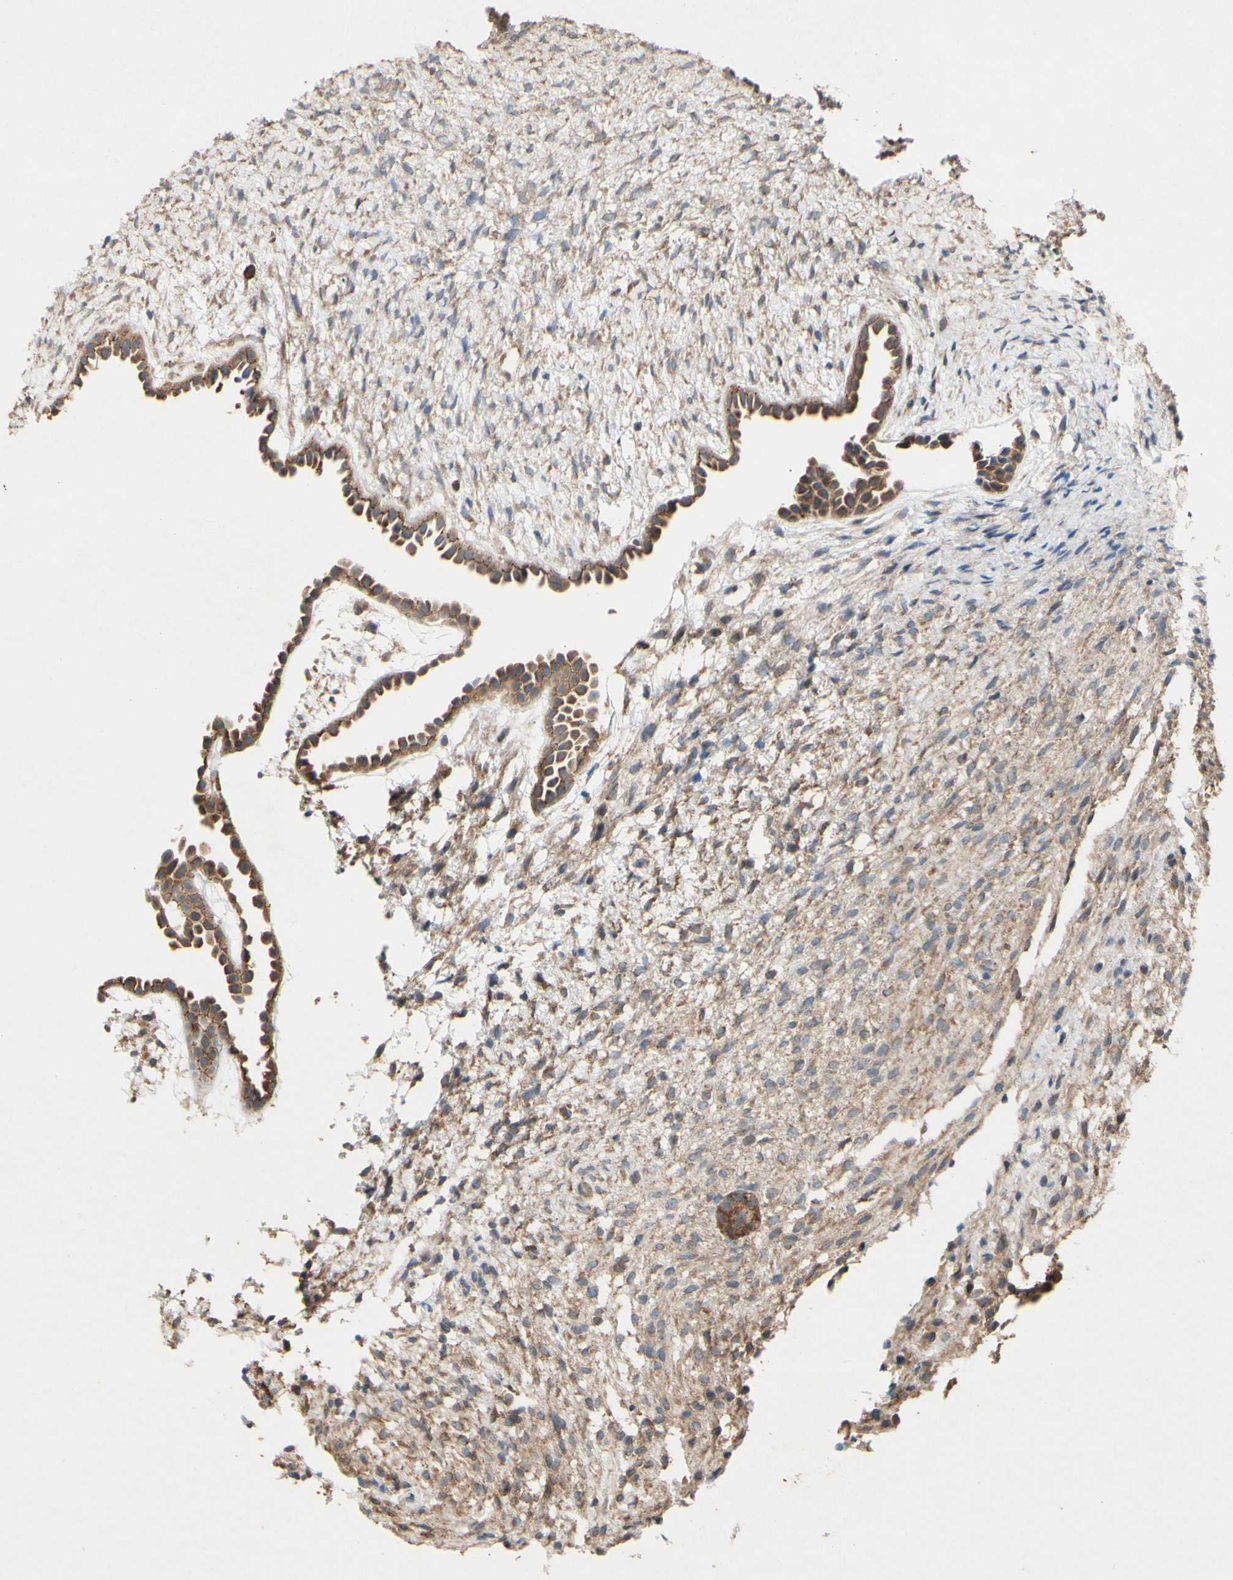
{"staining": {"intensity": "moderate", "quantity": ">75%", "location": "cytoplasmic/membranous"}, "tissue": "ovary", "cell_type": "Follicle cells", "image_type": "normal", "snomed": [{"axis": "morphology", "description": "Normal tissue, NOS"}, {"axis": "morphology", "description": "Cyst, NOS"}, {"axis": "topography", "description": "Ovary"}], "caption": "Brown immunohistochemical staining in normal human ovary demonstrates moderate cytoplasmic/membranous staining in about >75% of follicle cells.", "gene": "PDGFB", "patient": {"sex": "female", "age": 18}}